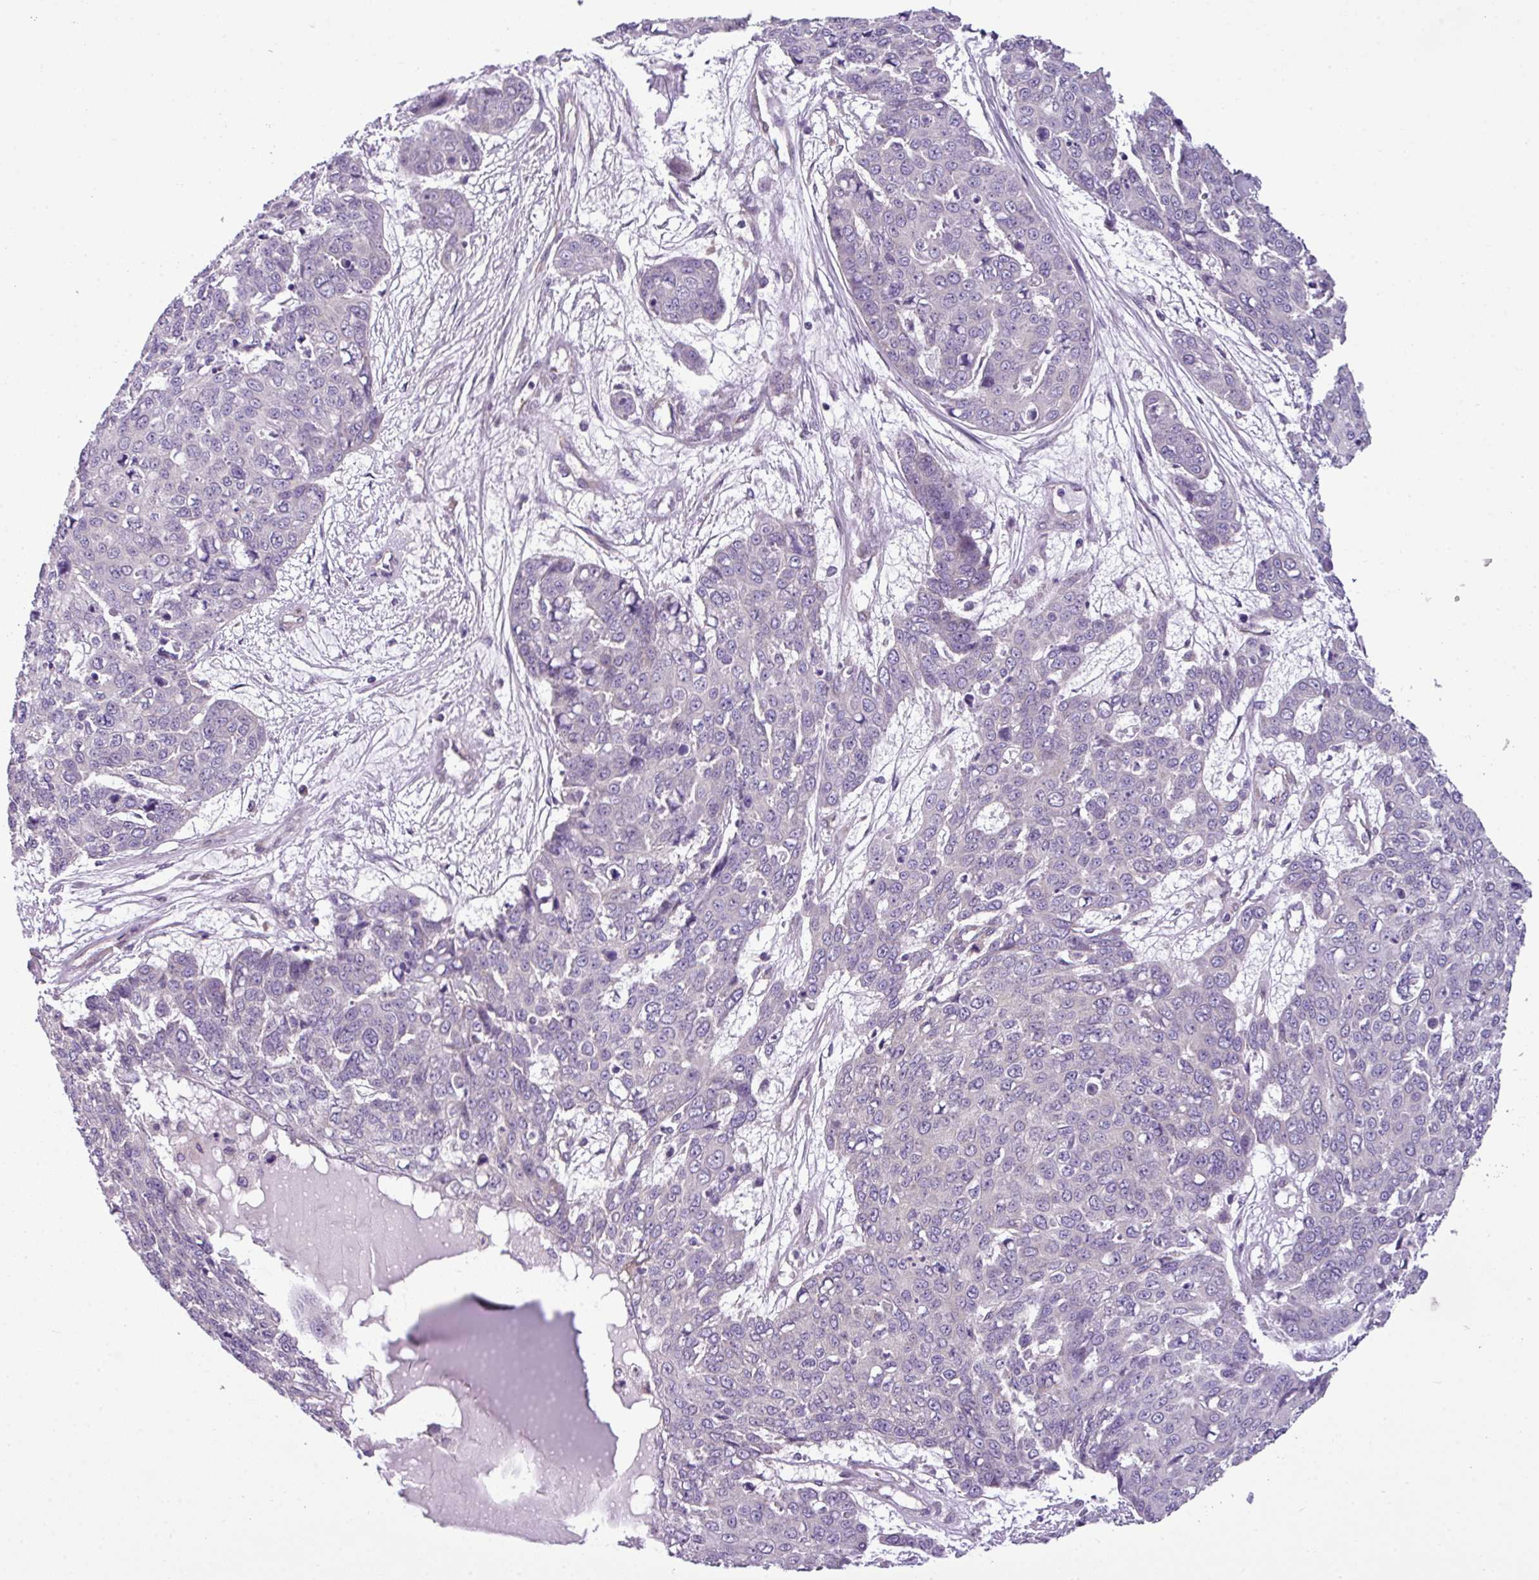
{"staining": {"intensity": "negative", "quantity": "none", "location": "none"}, "tissue": "skin cancer", "cell_type": "Tumor cells", "image_type": "cancer", "snomed": [{"axis": "morphology", "description": "Squamous cell carcinoma, NOS"}, {"axis": "topography", "description": "Skin"}], "caption": "The image displays no staining of tumor cells in skin cancer (squamous cell carcinoma).", "gene": "TOR1AIP2", "patient": {"sex": "male", "age": 71}}